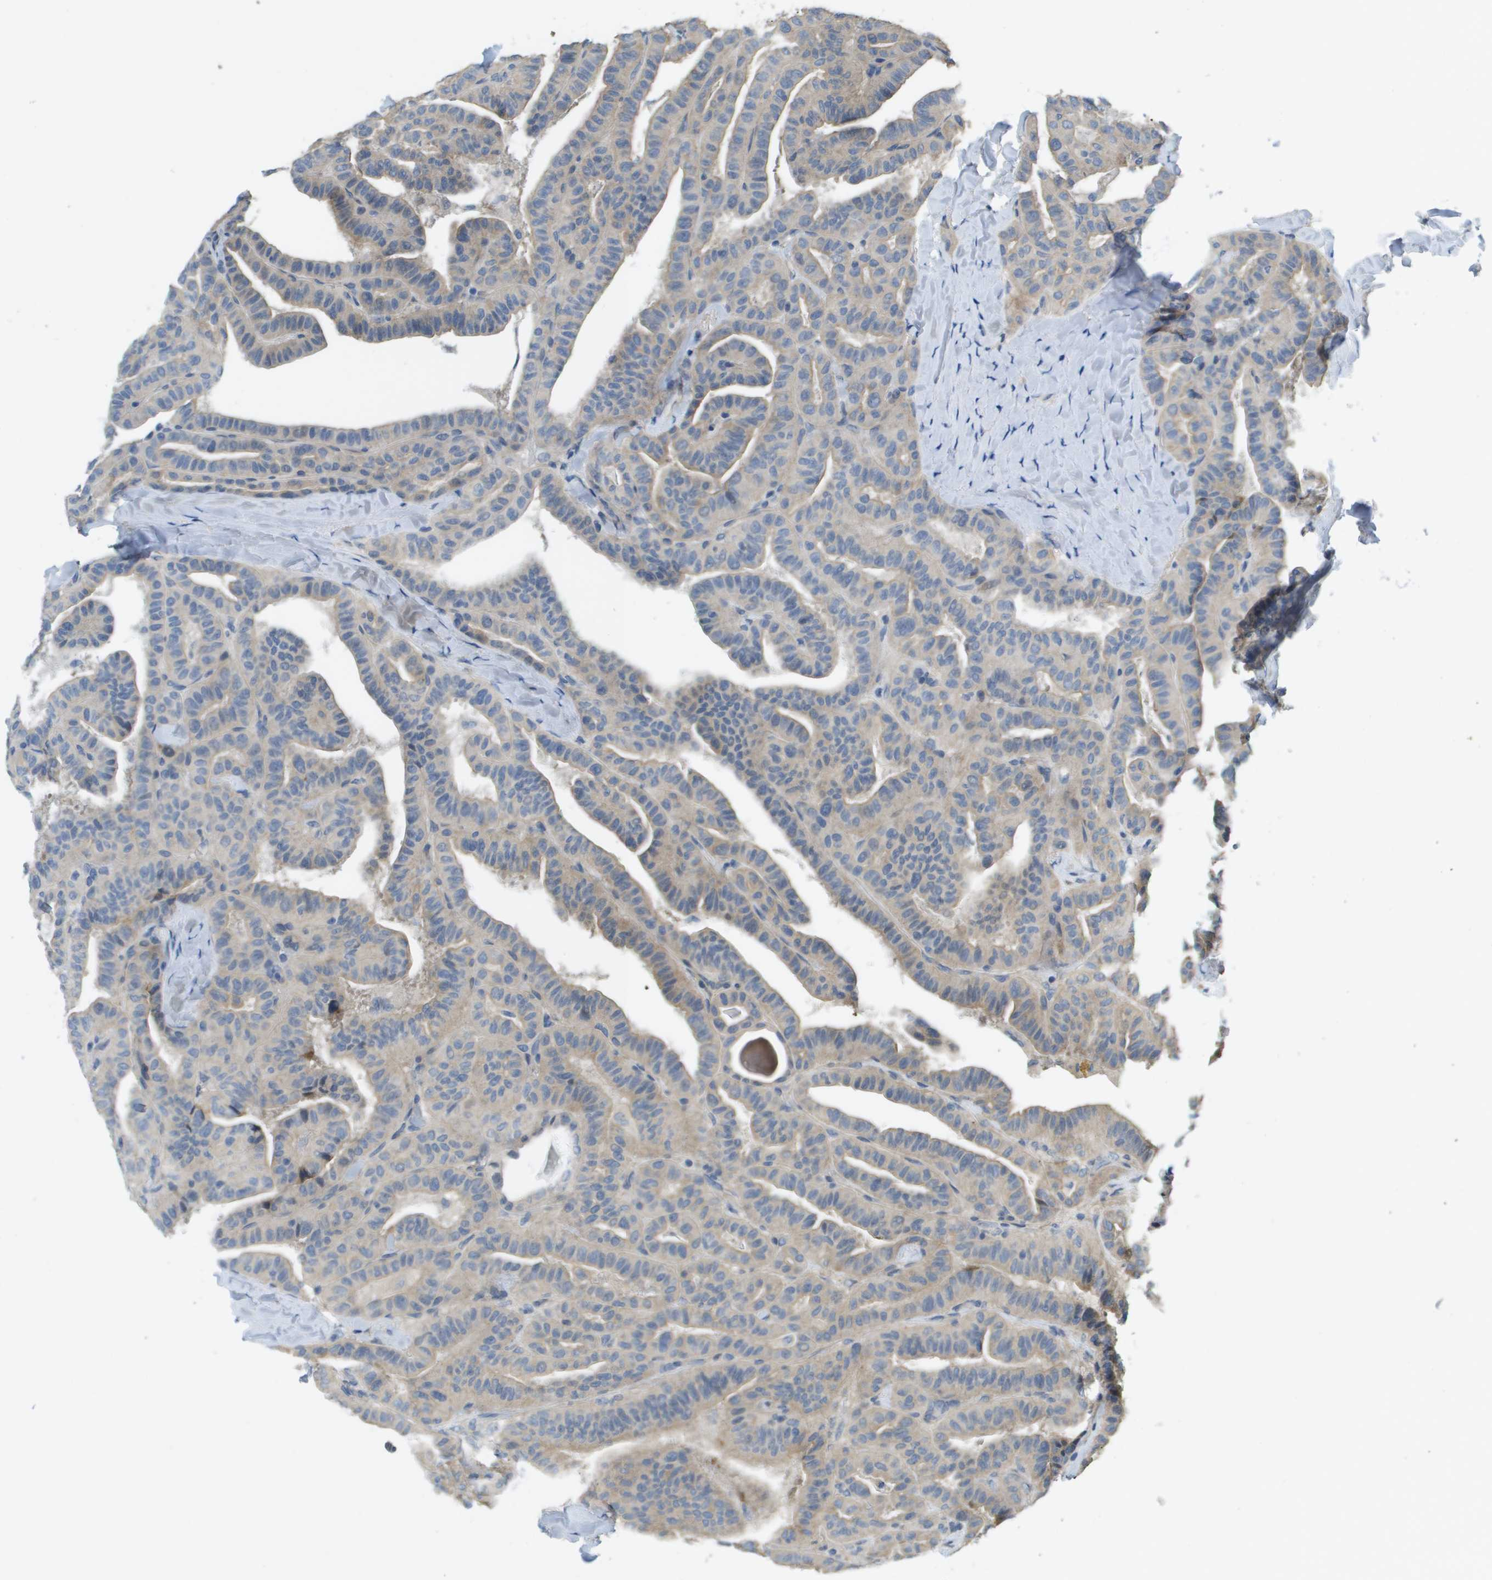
{"staining": {"intensity": "weak", "quantity": "<25%", "location": "cytoplasmic/membranous"}, "tissue": "thyroid cancer", "cell_type": "Tumor cells", "image_type": "cancer", "snomed": [{"axis": "morphology", "description": "Papillary adenocarcinoma, NOS"}, {"axis": "topography", "description": "Thyroid gland"}], "caption": "Image shows no significant protein expression in tumor cells of thyroid papillary adenocarcinoma.", "gene": "KRT23", "patient": {"sex": "male", "age": 77}}